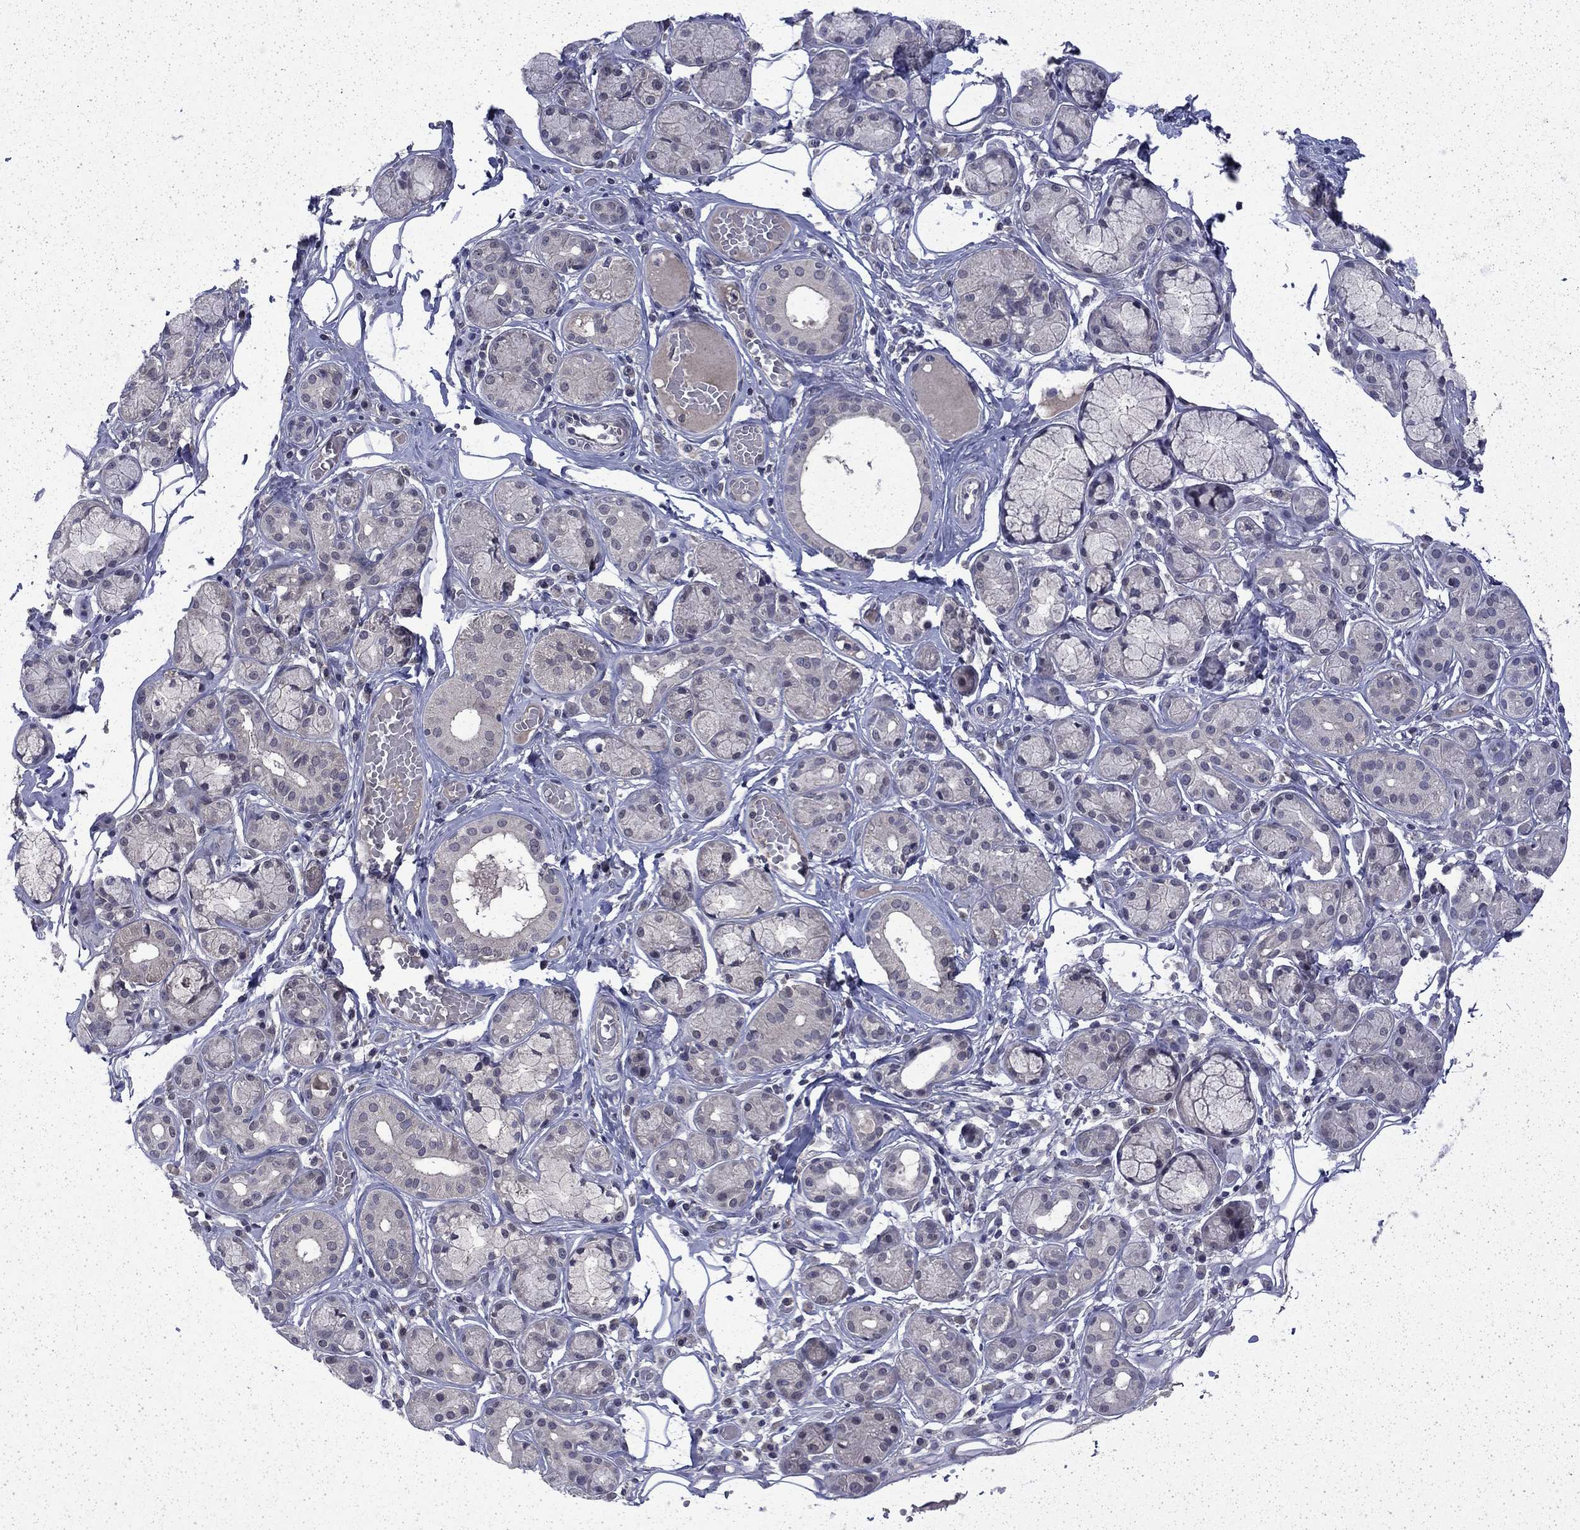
{"staining": {"intensity": "negative", "quantity": "none", "location": "none"}, "tissue": "salivary gland", "cell_type": "Glandular cells", "image_type": "normal", "snomed": [{"axis": "morphology", "description": "Normal tissue, NOS"}, {"axis": "topography", "description": "Salivary gland"}, {"axis": "topography", "description": "Peripheral nerve tissue"}], "caption": "A micrograph of salivary gland stained for a protein shows no brown staining in glandular cells.", "gene": "CHAT", "patient": {"sex": "male", "age": 71}}